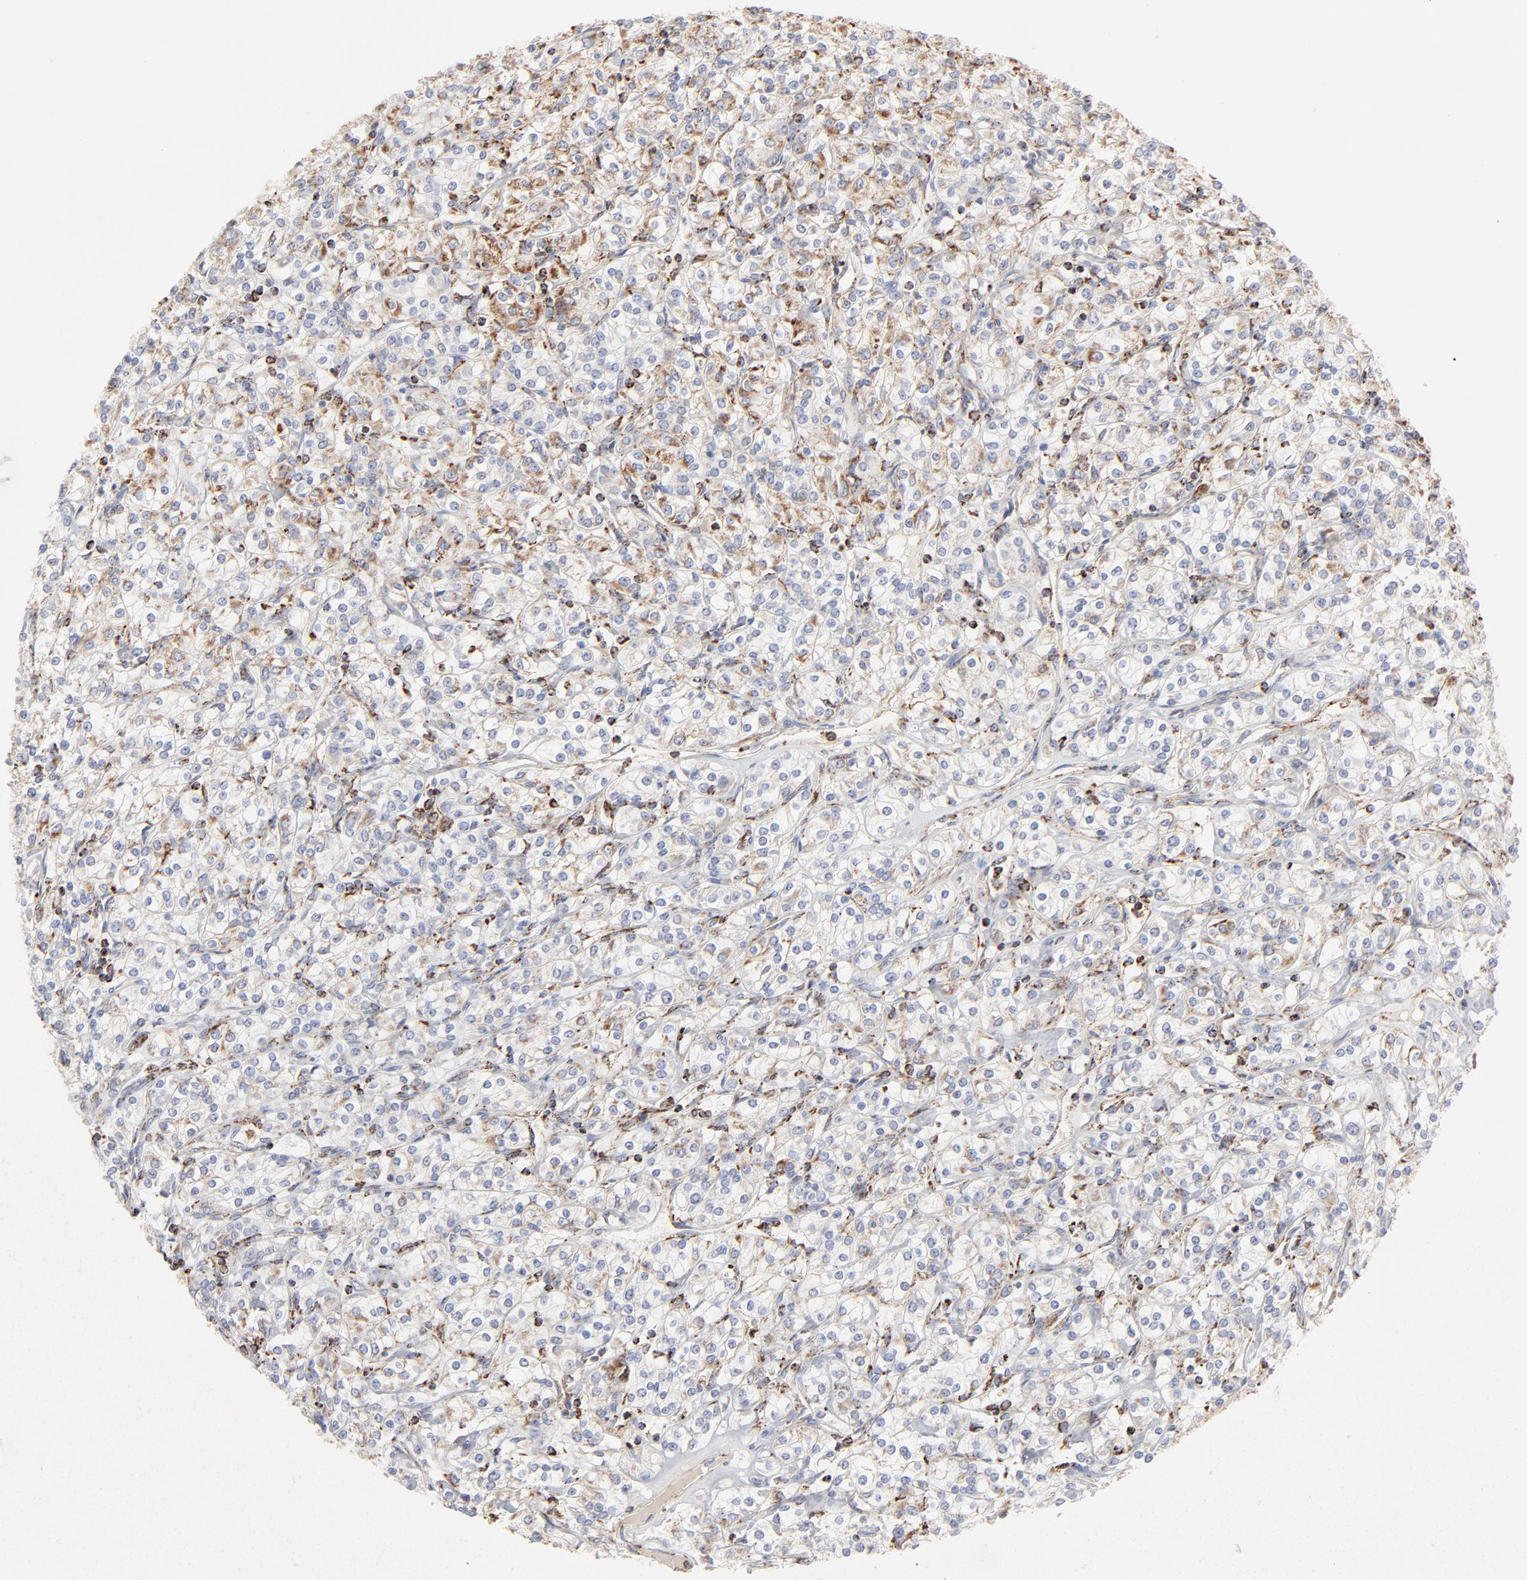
{"staining": {"intensity": "moderate", "quantity": "25%-75%", "location": "cytoplasmic/membranous"}, "tissue": "renal cancer", "cell_type": "Tumor cells", "image_type": "cancer", "snomed": [{"axis": "morphology", "description": "Adenocarcinoma, NOS"}, {"axis": "topography", "description": "Kidney"}], "caption": "This photomicrograph reveals adenocarcinoma (renal) stained with IHC to label a protein in brown. The cytoplasmic/membranous of tumor cells show moderate positivity for the protein. Nuclei are counter-stained blue.", "gene": "ASB3", "patient": {"sex": "male", "age": 77}}